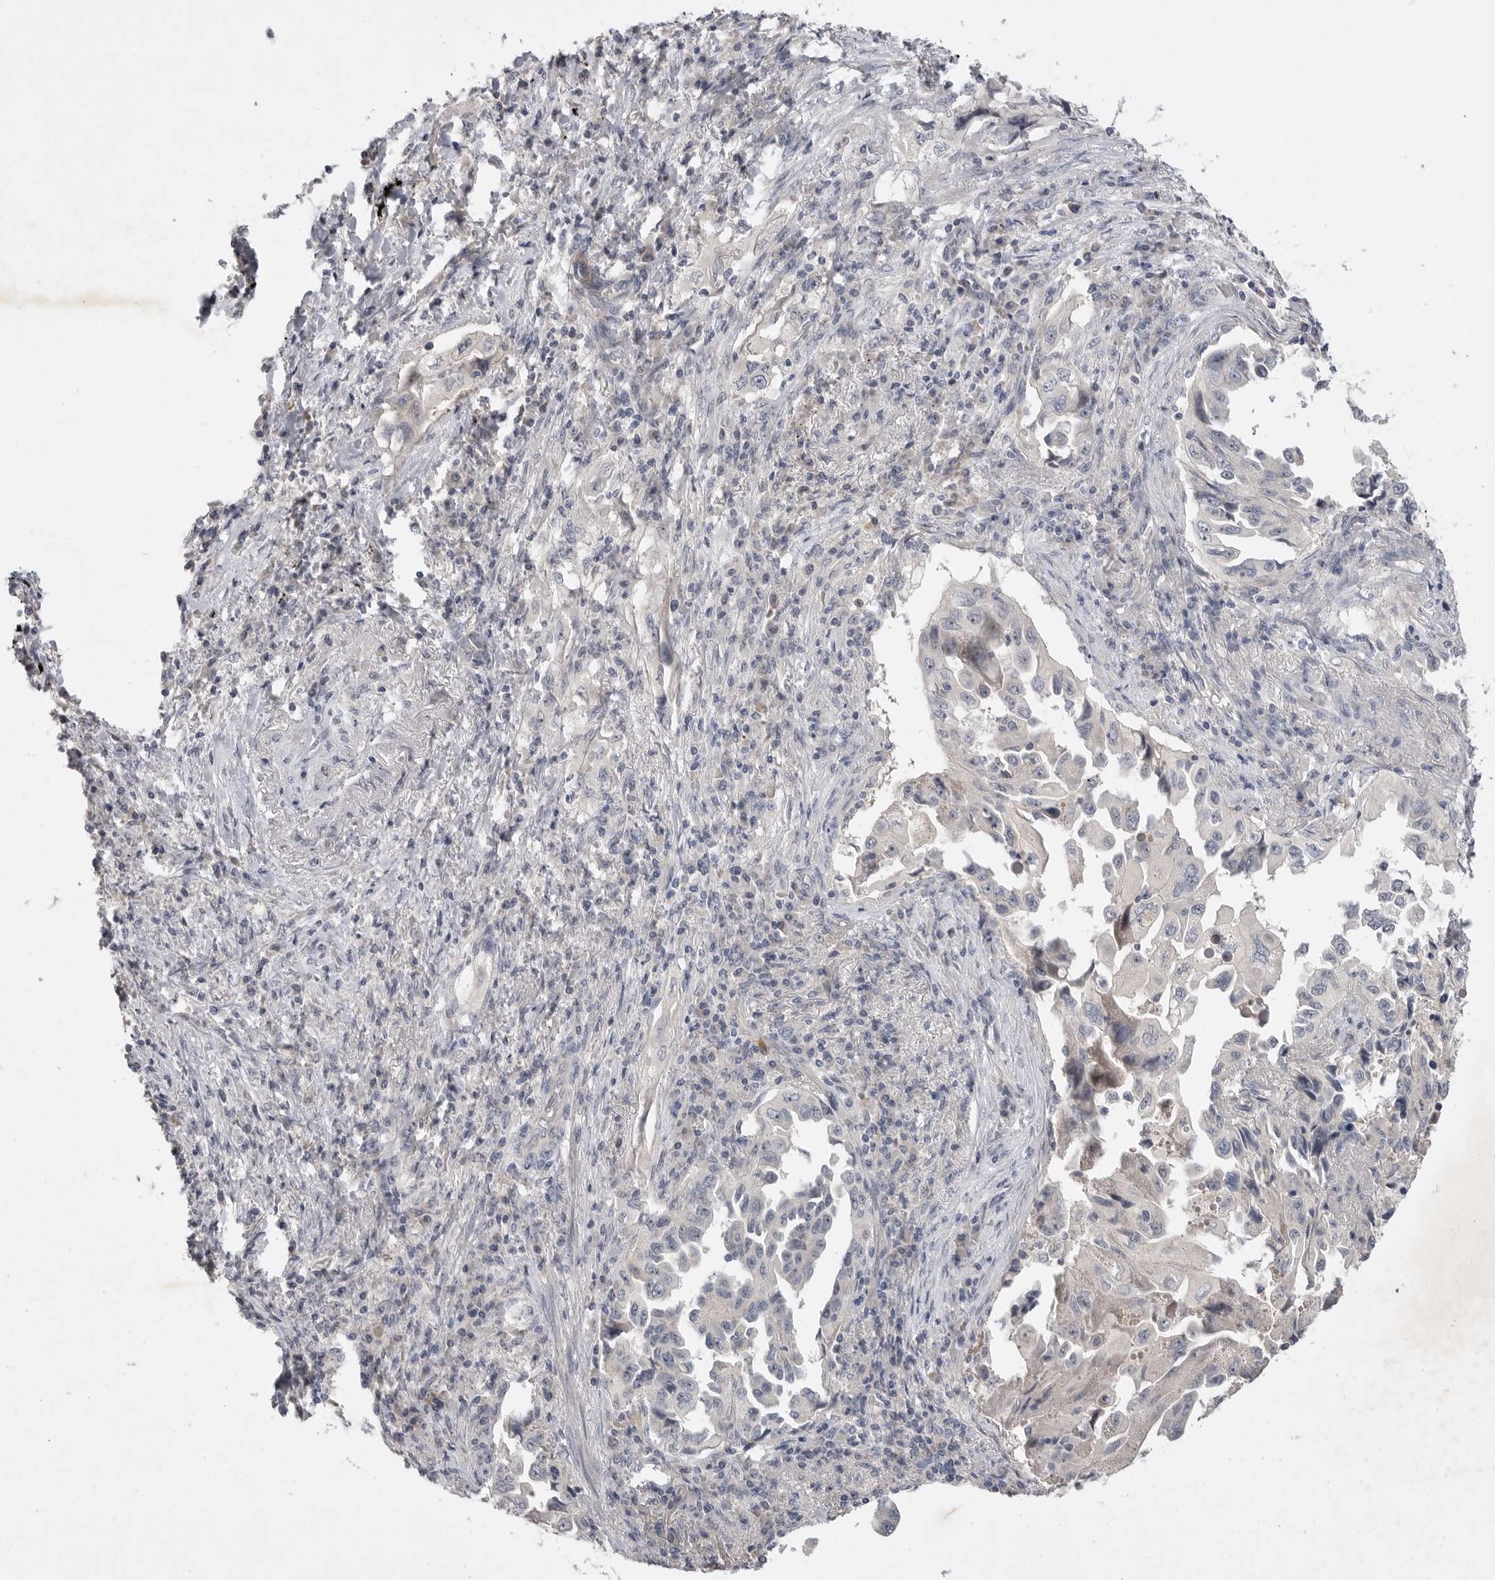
{"staining": {"intensity": "negative", "quantity": "none", "location": "none"}, "tissue": "lung cancer", "cell_type": "Tumor cells", "image_type": "cancer", "snomed": [{"axis": "morphology", "description": "Adenocarcinoma, NOS"}, {"axis": "topography", "description": "Lung"}], "caption": "Immunohistochemistry (IHC) image of human lung adenocarcinoma stained for a protein (brown), which displays no expression in tumor cells. Nuclei are stained in blue.", "gene": "ITGAD", "patient": {"sex": "female", "age": 51}}